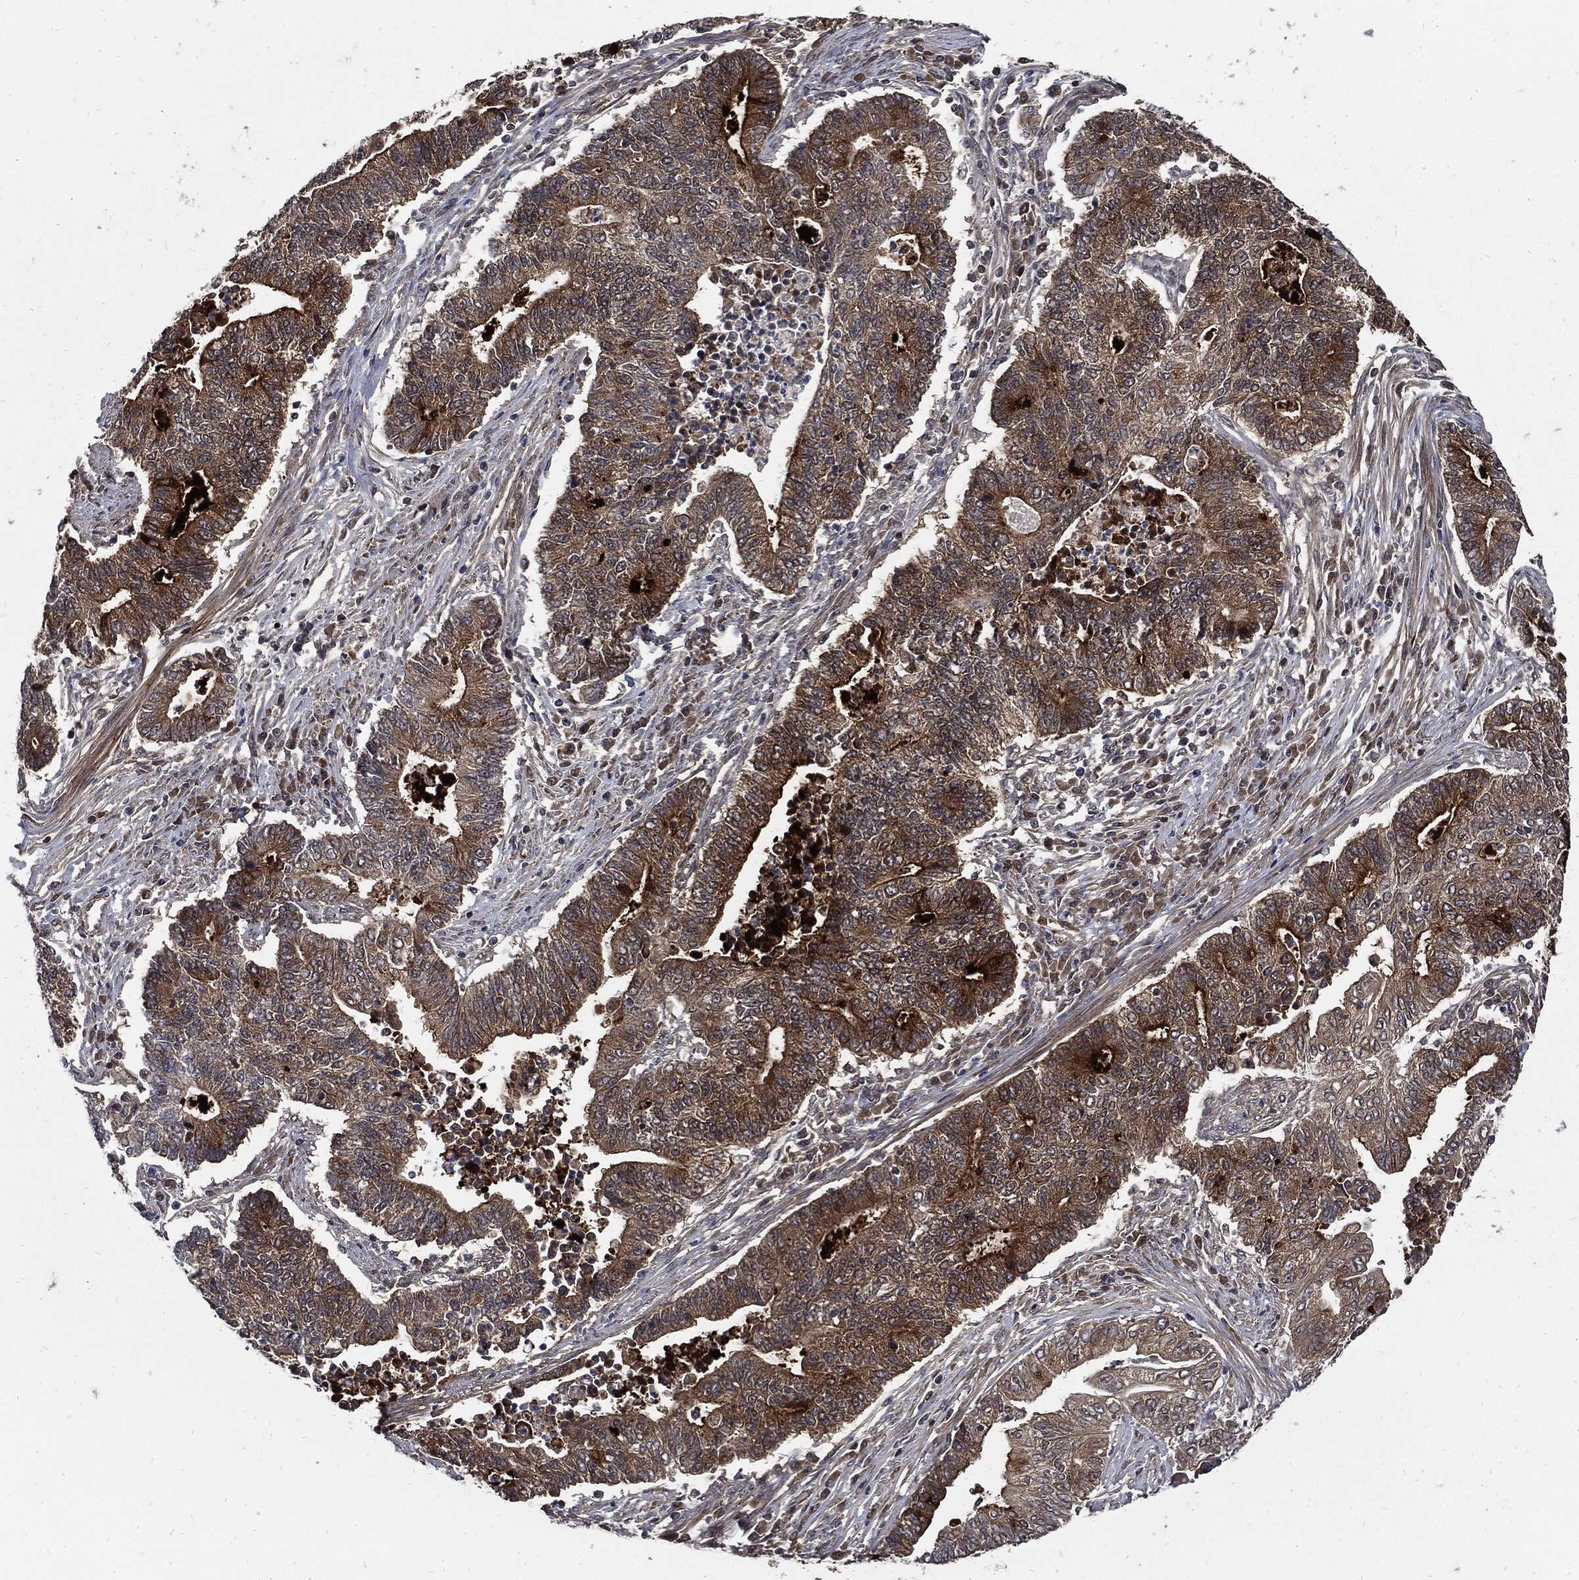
{"staining": {"intensity": "strong", "quantity": "25%-75%", "location": "cytoplasmic/membranous"}, "tissue": "endometrial cancer", "cell_type": "Tumor cells", "image_type": "cancer", "snomed": [{"axis": "morphology", "description": "Adenocarcinoma, NOS"}, {"axis": "topography", "description": "Uterus"}, {"axis": "topography", "description": "Endometrium"}], "caption": "Protein staining of adenocarcinoma (endometrial) tissue exhibits strong cytoplasmic/membranous positivity in approximately 25%-75% of tumor cells.", "gene": "CLU", "patient": {"sex": "female", "age": 54}}